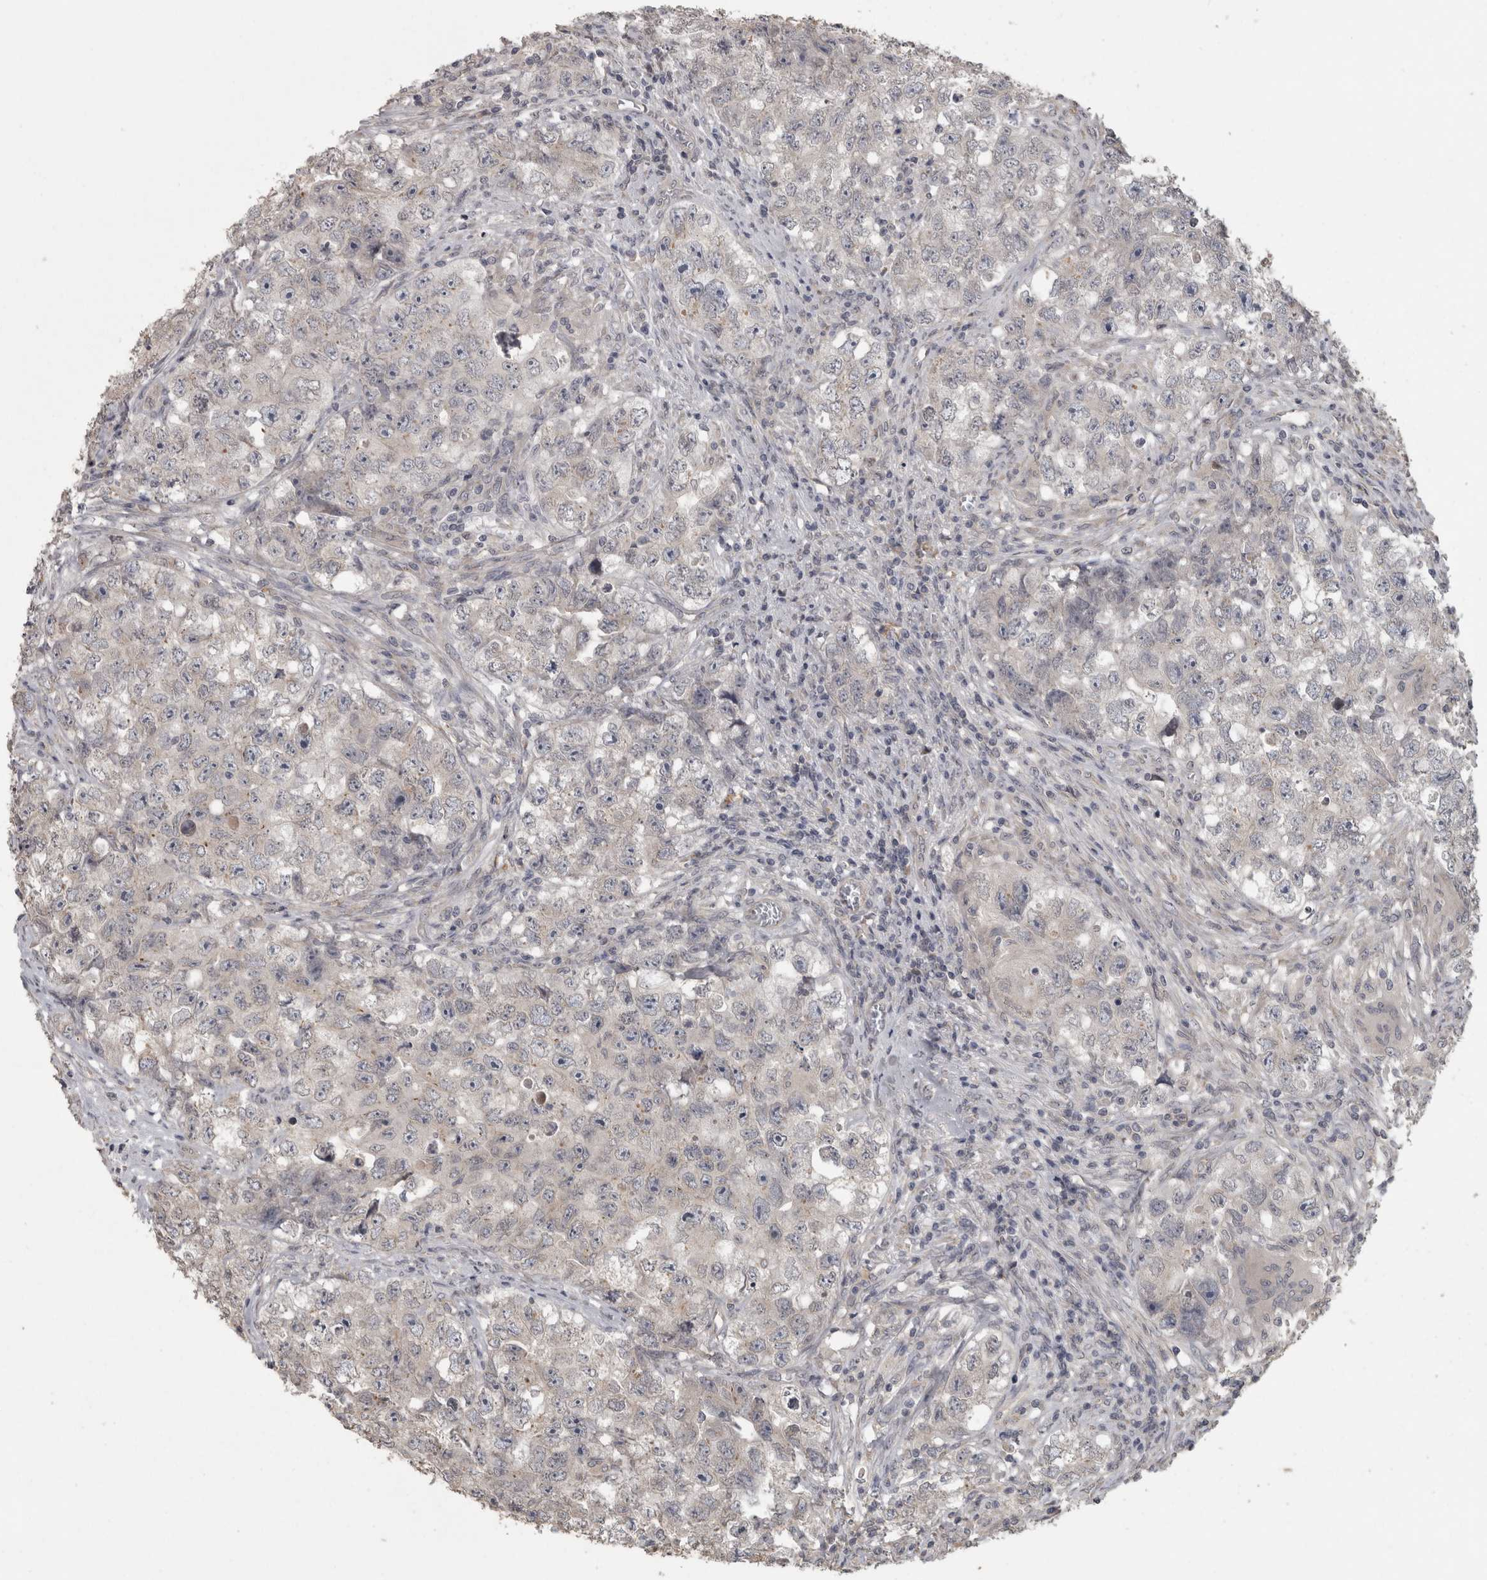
{"staining": {"intensity": "negative", "quantity": "none", "location": "none"}, "tissue": "testis cancer", "cell_type": "Tumor cells", "image_type": "cancer", "snomed": [{"axis": "morphology", "description": "Seminoma, NOS"}, {"axis": "morphology", "description": "Carcinoma, Embryonal, NOS"}, {"axis": "topography", "description": "Testis"}], "caption": "DAB (3,3'-diaminobenzidine) immunohistochemical staining of human embryonal carcinoma (testis) exhibits no significant expression in tumor cells.", "gene": "RAB29", "patient": {"sex": "male", "age": 43}}